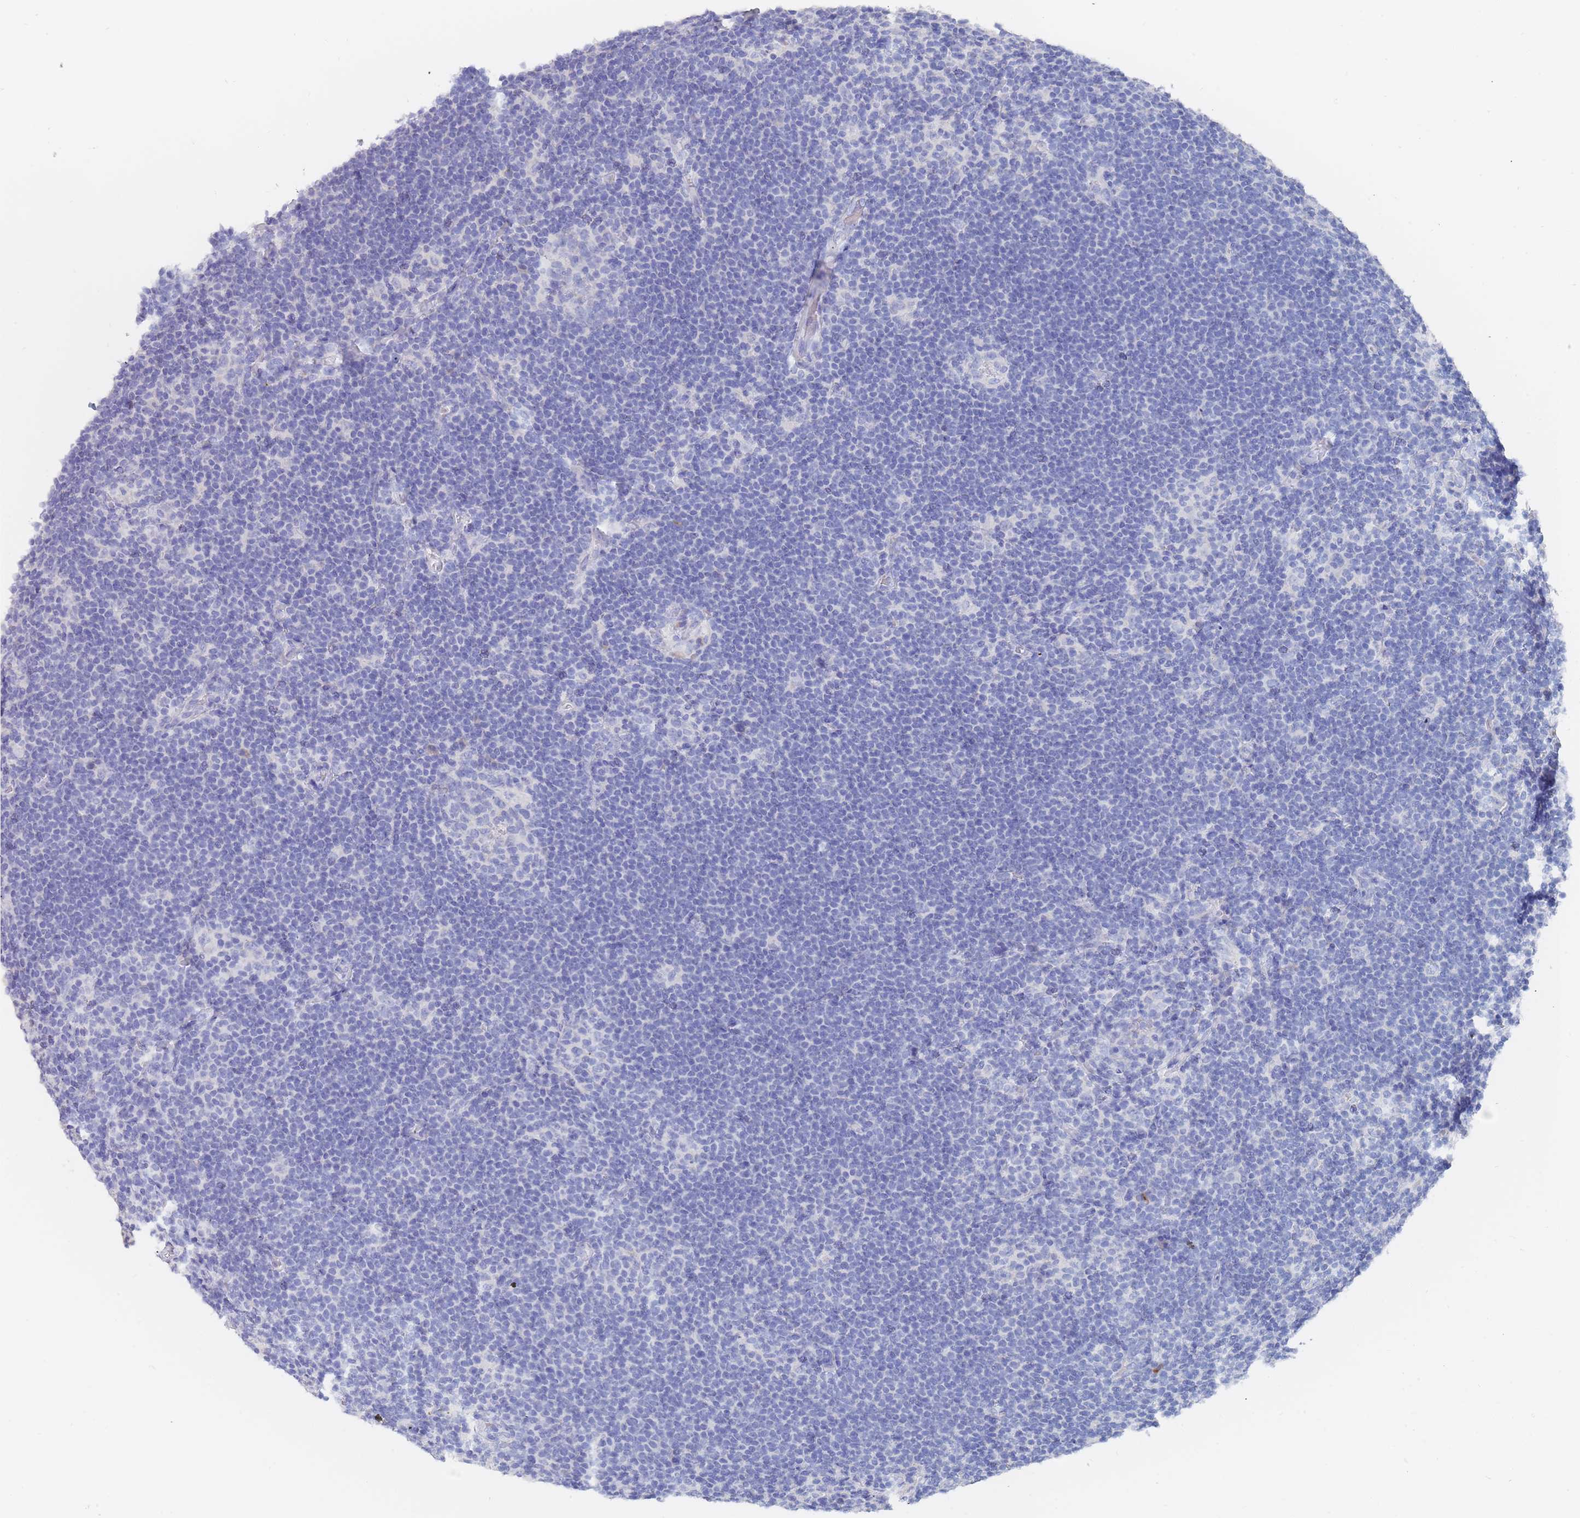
{"staining": {"intensity": "negative", "quantity": "none", "location": "none"}, "tissue": "lymphoma", "cell_type": "Tumor cells", "image_type": "cancer", "snomed": [{"axis": "morphology", "description": "Hodgkin's disease, NOS"}, {"axis": "topography", "description": "Lymph node"}], "caption": "This is an immunohistochemistry photomicrograph of human Hodgkin's disease. There is no positivity in tumor cells.", "gene": "SLC25A35", "patient": {"sex": "female", "age": 57}}